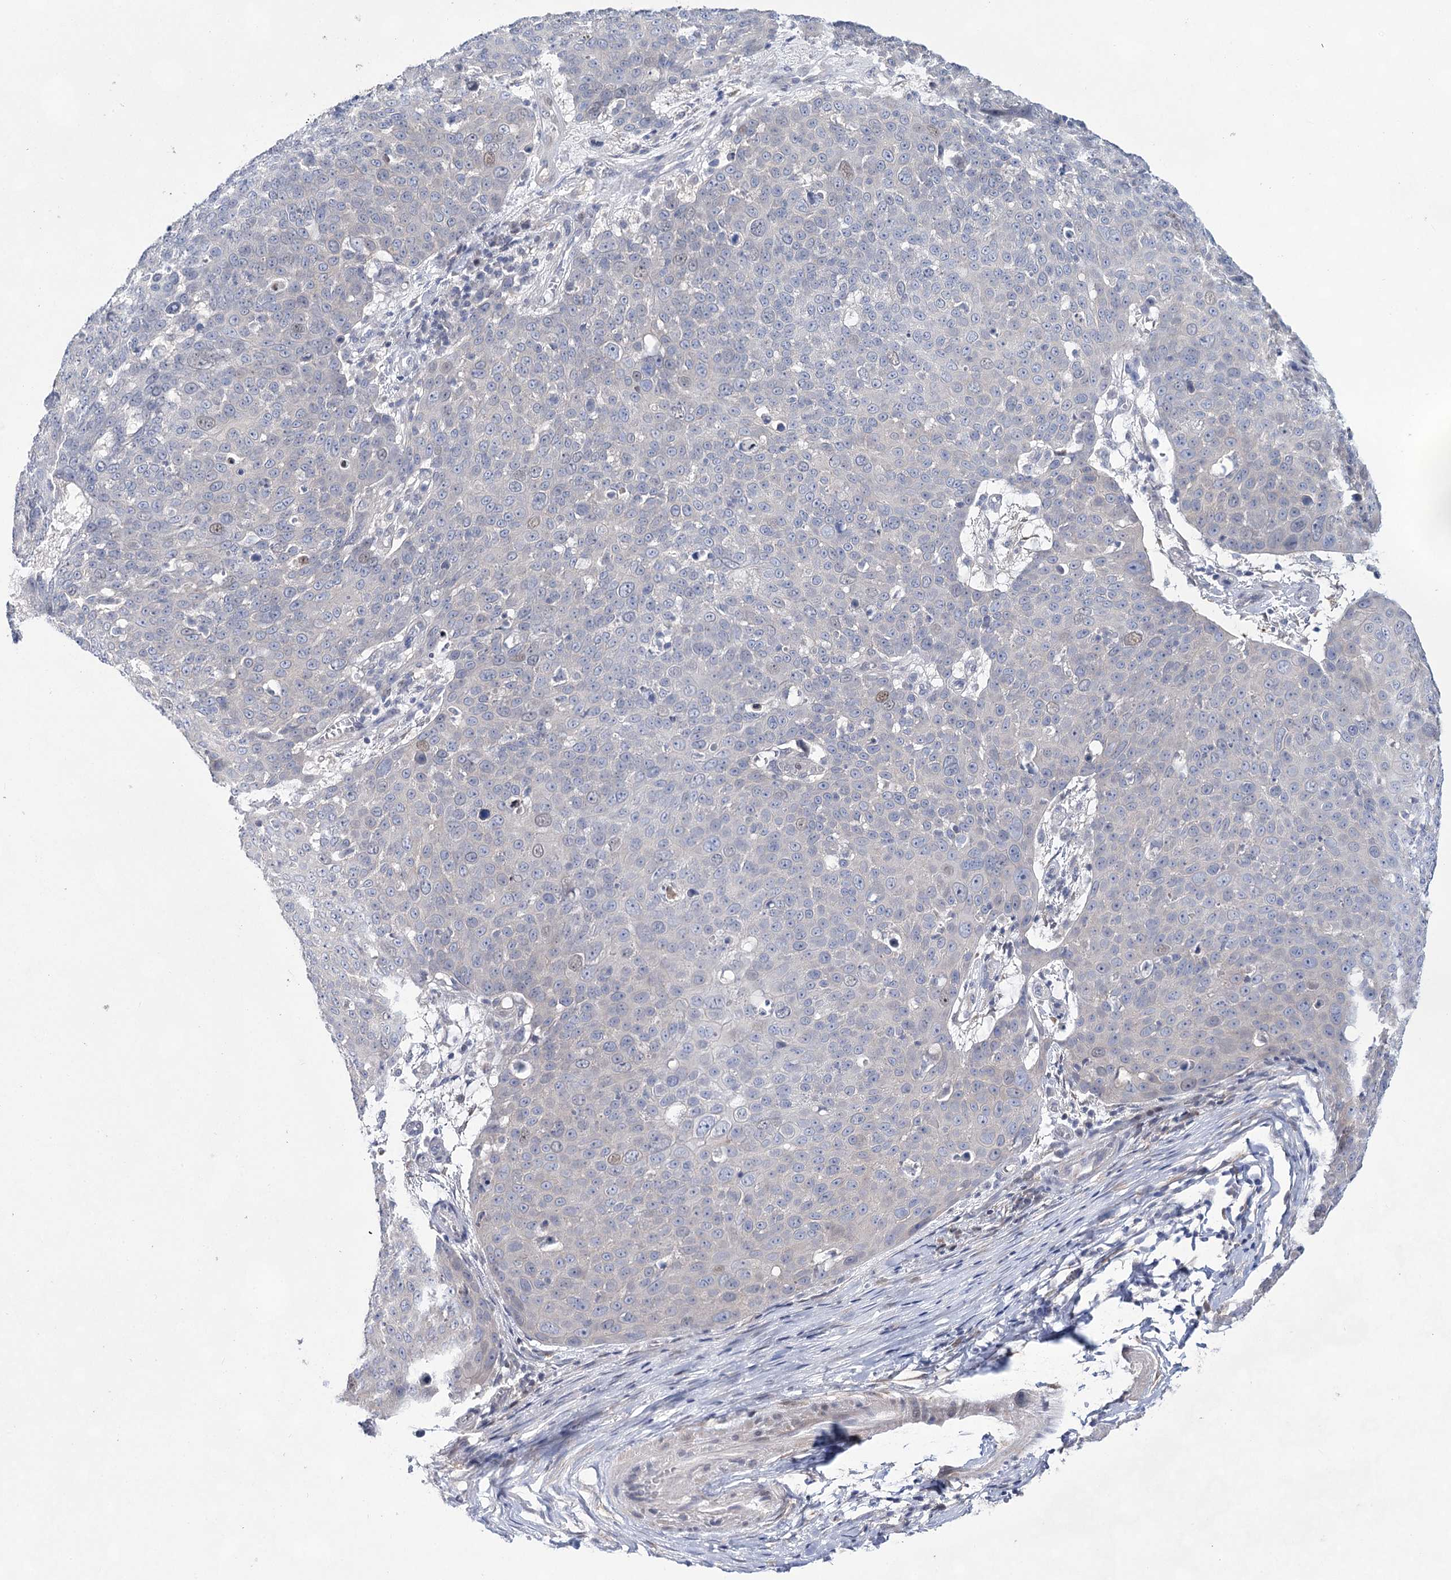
{"staining": {"intensity": "negative", "quantity": "none", "location": "none"}, "tissue": "skin cancer", "cell_type": "Tumor cells", "image_type": "cancer", "snomed": [{"axis": "morphology", "description": "Squamous cell carcinoma, NOS"}, {"axis": "topography", "description": "Skin"}], "caption": "This is a image of immunohistochemistry (IHC) staining of squamous cell carcinoma (skin), which shows no staining in tumor cells. The staining was performed using DAB (3,3'-diaminobenzidine) to visualize the protein expression in brown, while the nuclei were stained in blue with hematoxylin (Magnification: 20x).", "gene": "UGDH", "patient": {"sex": "male", "age": 71}}